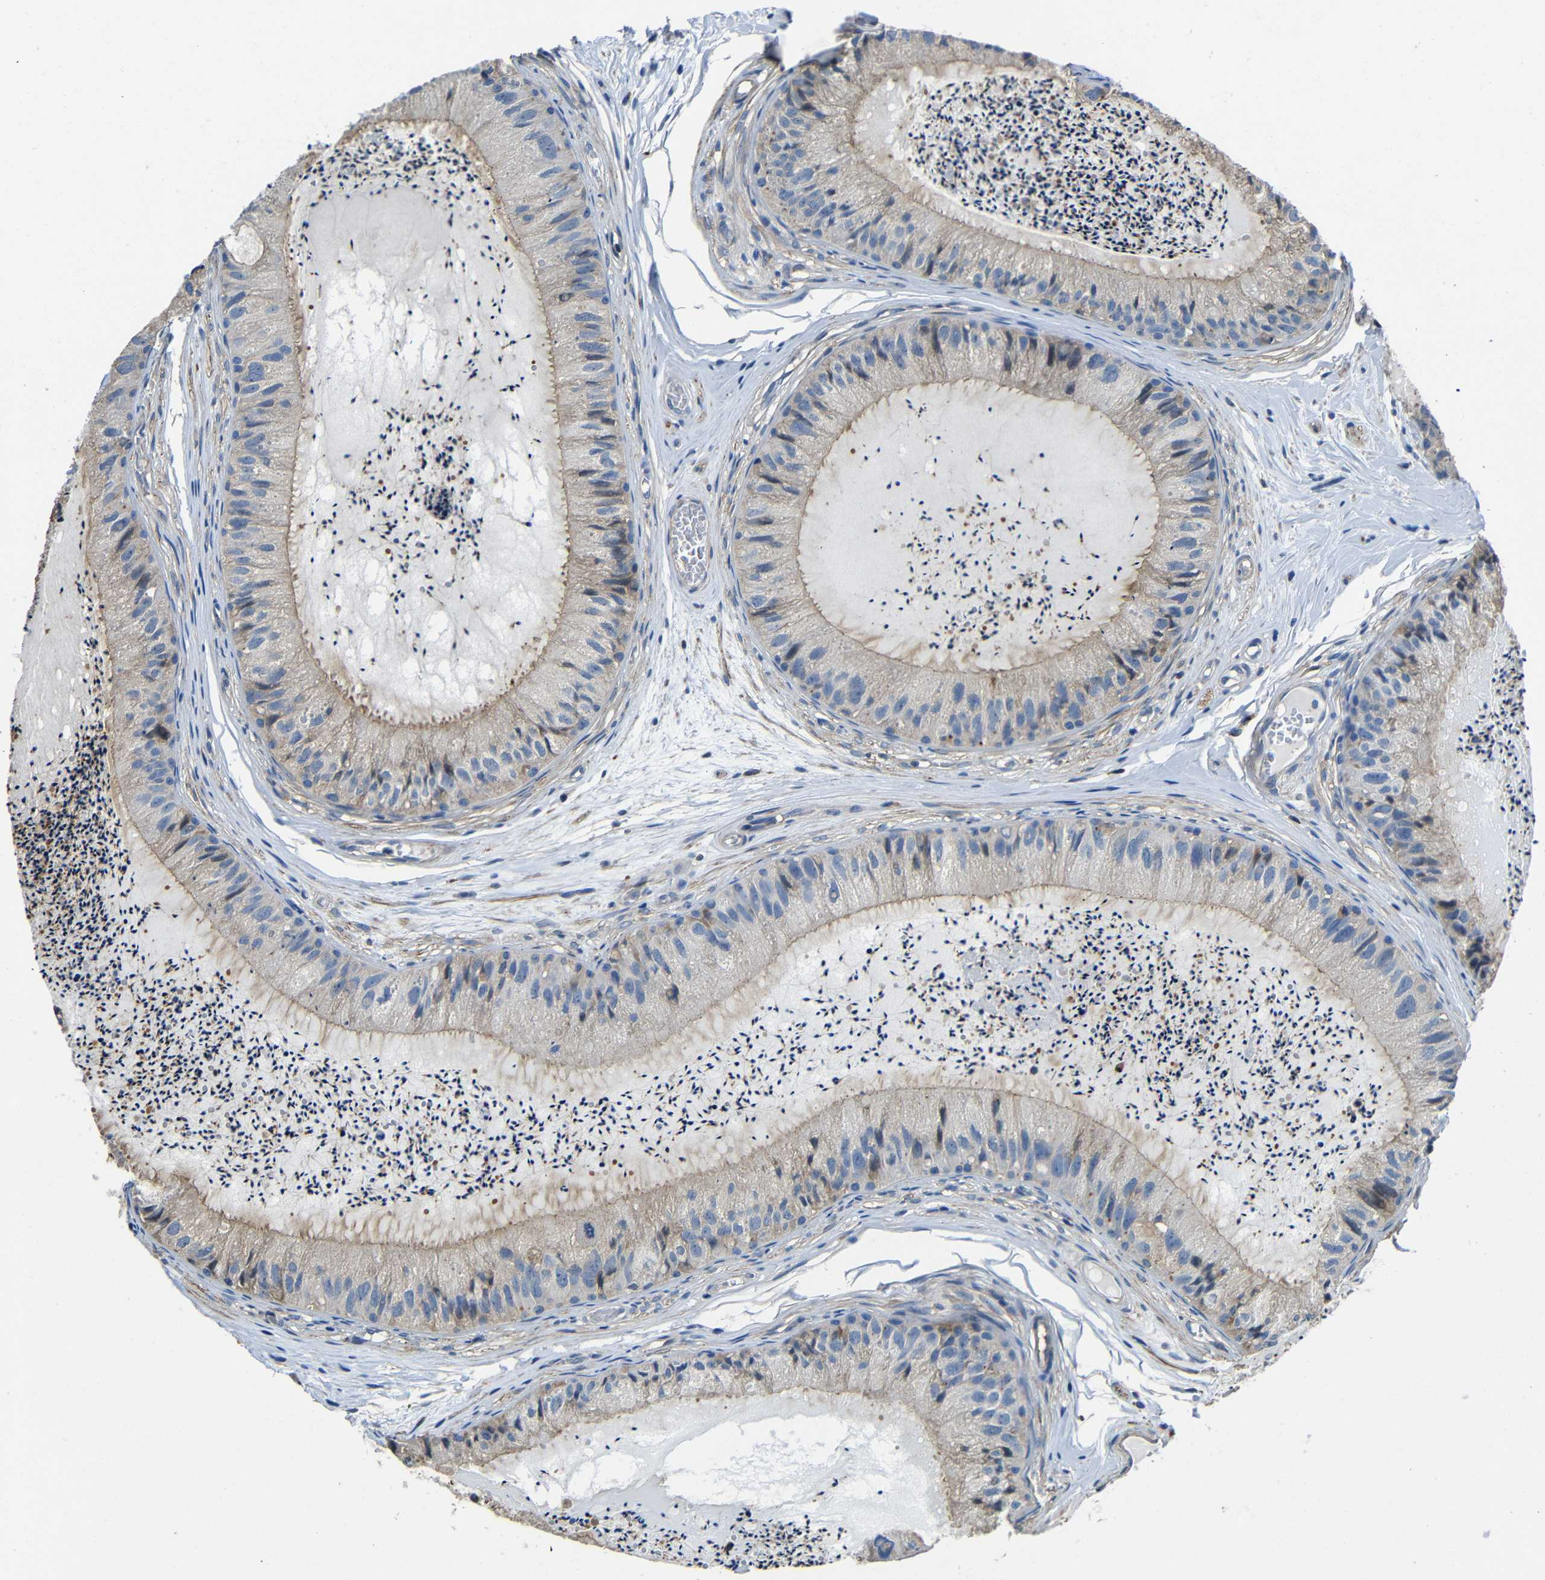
{"staining": {"intensity": "moderate", "quantity": ">75%", "location": "cytoplasmic/membranous"}, "tissue": "epididymis", "cell_type": "Glandular cells", "image_type": "normal", "snomed": [{"axis": "morphology", "description": "Normal tissue, NOS"}, {"axis": "topography", "description": "Epididymis"}], "caption": "Immunohistochemistry (IHC) (DAB (3,3'-diaminobenzidine)) staining of normal epididymis reveals moderate cytoplasmic/membranous protein expression in approximately >75% of glandular cells.", "gene": "GDI1", "patient": {"sex": "male", "age": 31}}